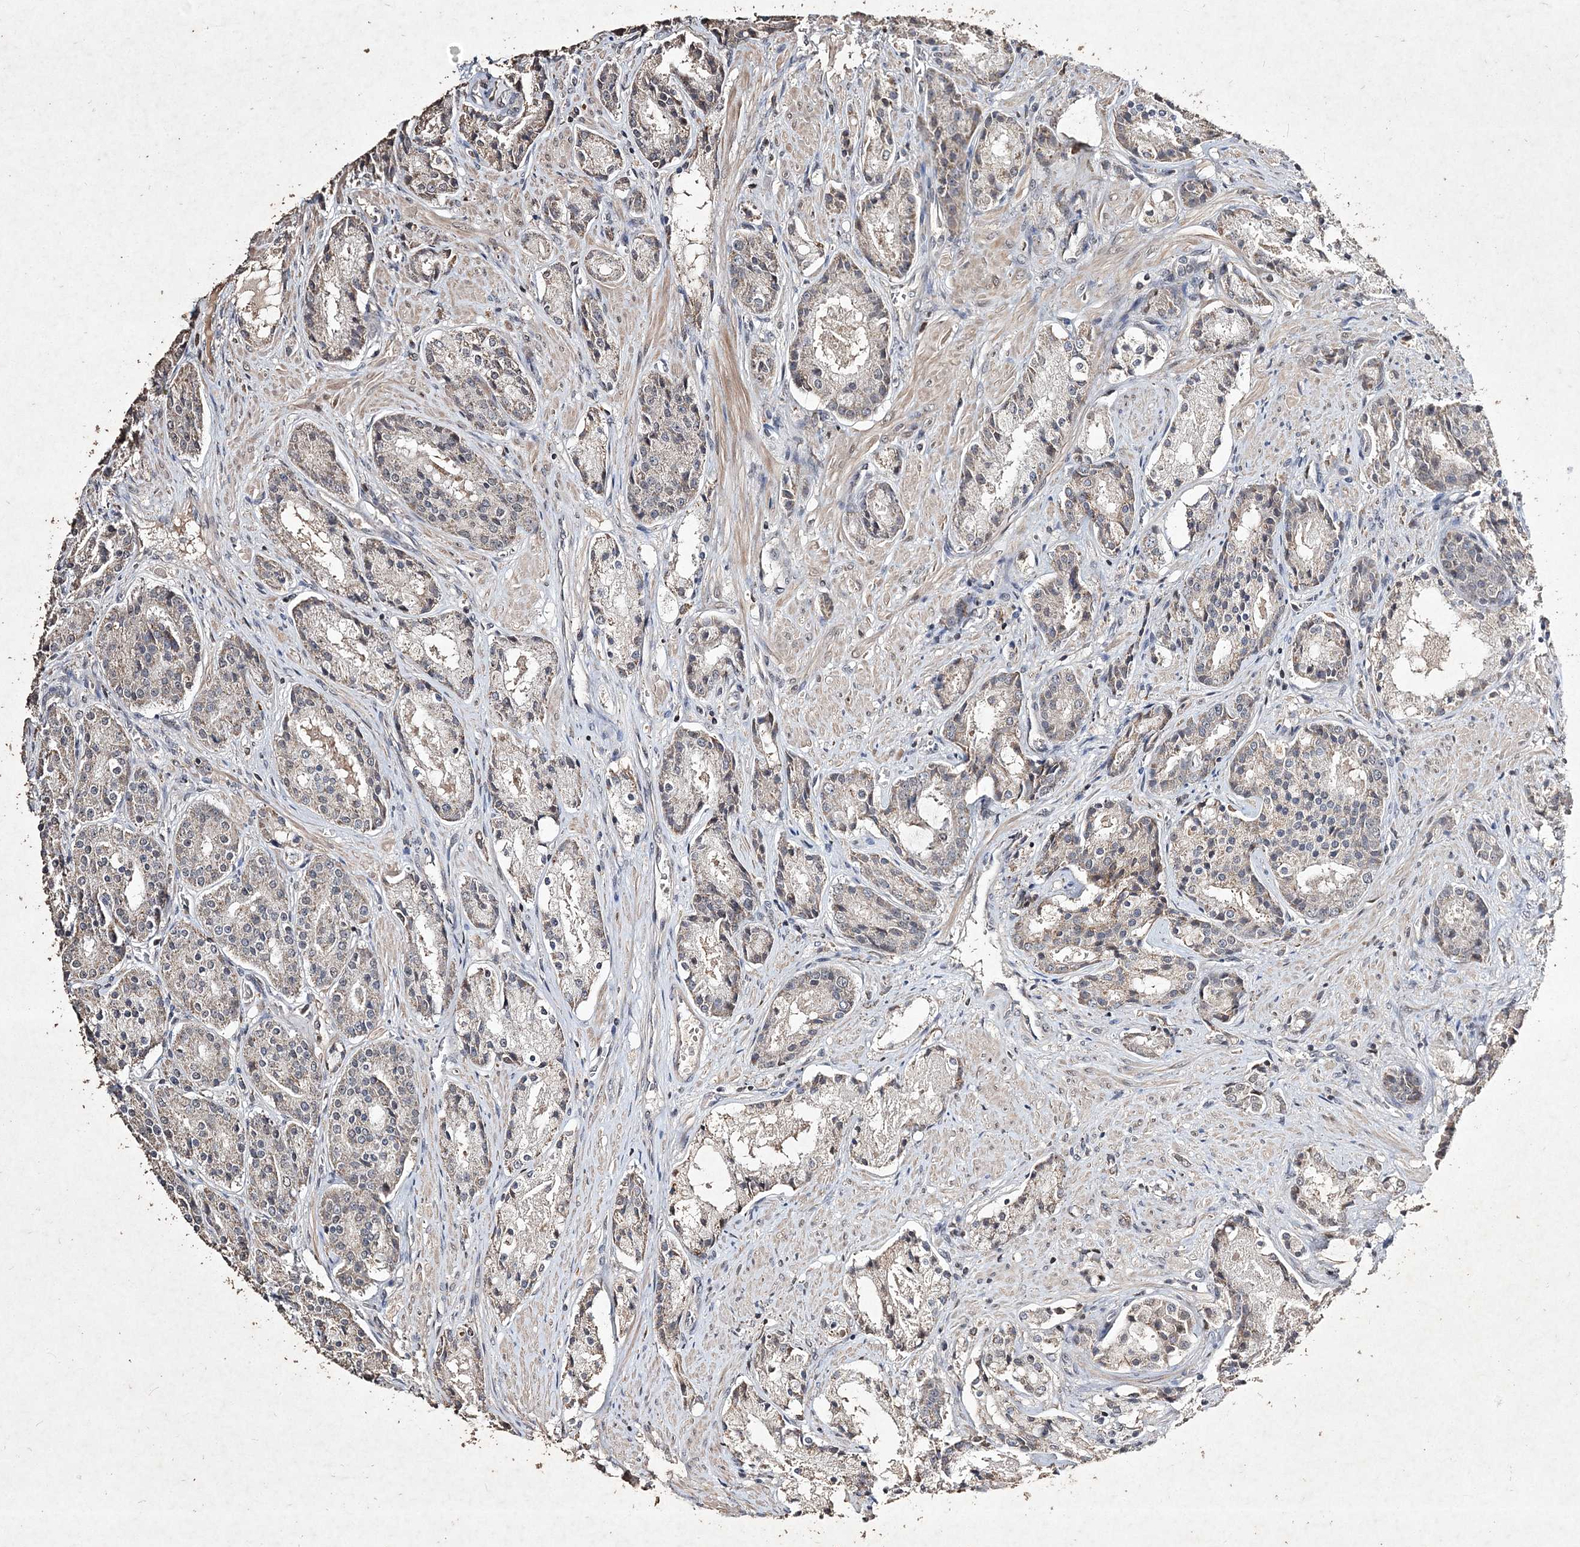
{"staining": {"intensity": "weak", "quantity": "25%-75%", "location": "nuclear"}, "tissue": "prostate cancer", "cell_type": "Tumor cells", "image_type": "cancer", "snomed": [{"axis": "morphology", "description": "Adenocarcinoma, High grade"}, {"axis": "topography", "description": "Prostate"}], "caption": "Human prostate cancer stained with a protein marker demonstrates weak staining in tumor cells.", "gene": "C3orf38", "patient": {"sex": "male", "age": 60}}